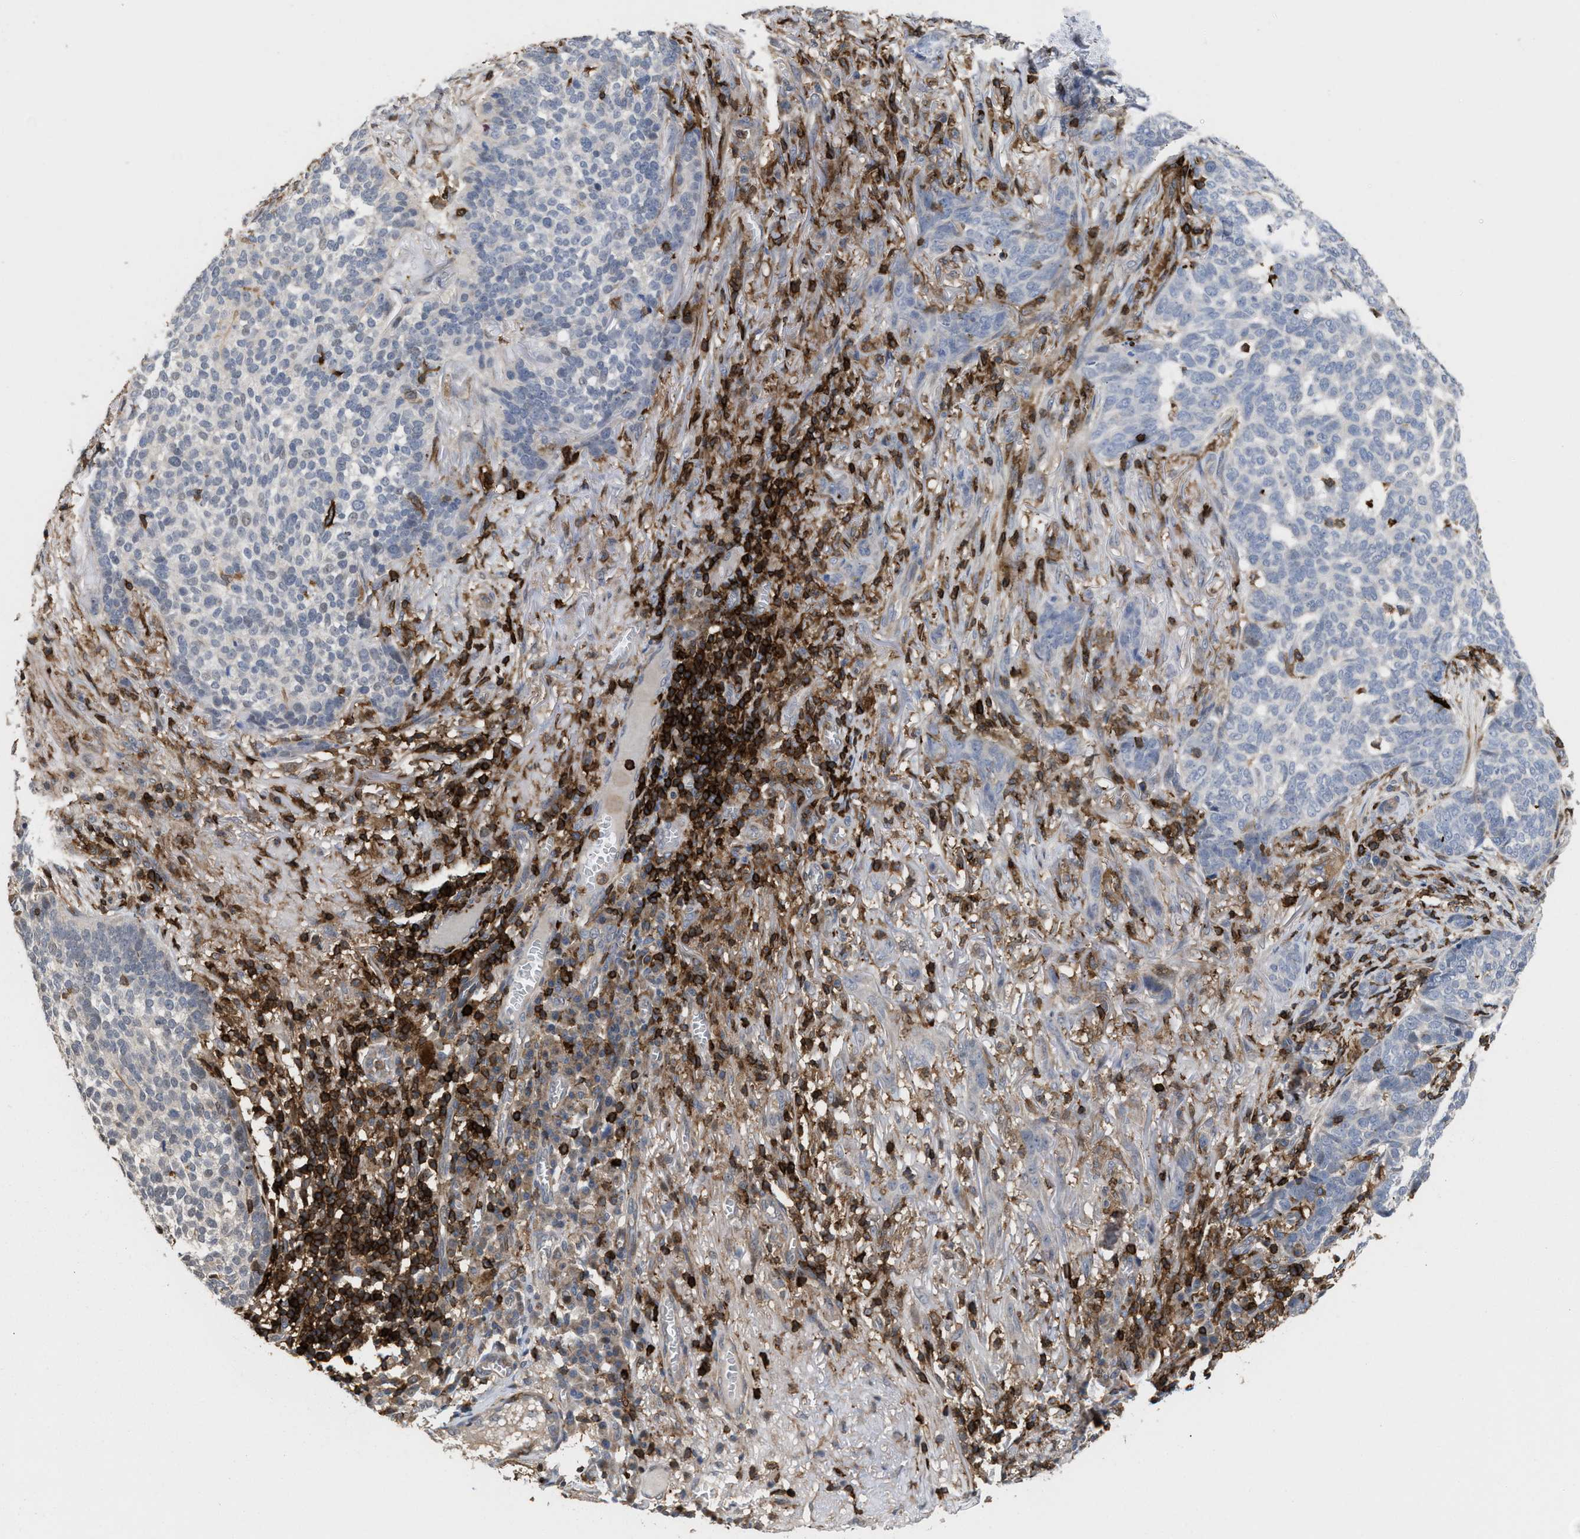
{"staining": {"intensity": "negative", "quantity": "none", "location": "none"}, "tissue": "skin cancer", "cell_type": "Tumor cells", "image_type": "cancer", "snomed": [{"axis": "morphology", "description": "Basal cell carcinoma"}, {"axis": "topography", "description": "Skin"}], "caption": "High power microscopy image of an immunohistochemistry photomicrograph of skin cancer (basal cell carcinoma), revealing no significant positivity in tumor cells.", "gene": "PTPRE", "patient": {"sex": "male", "age": 85}}